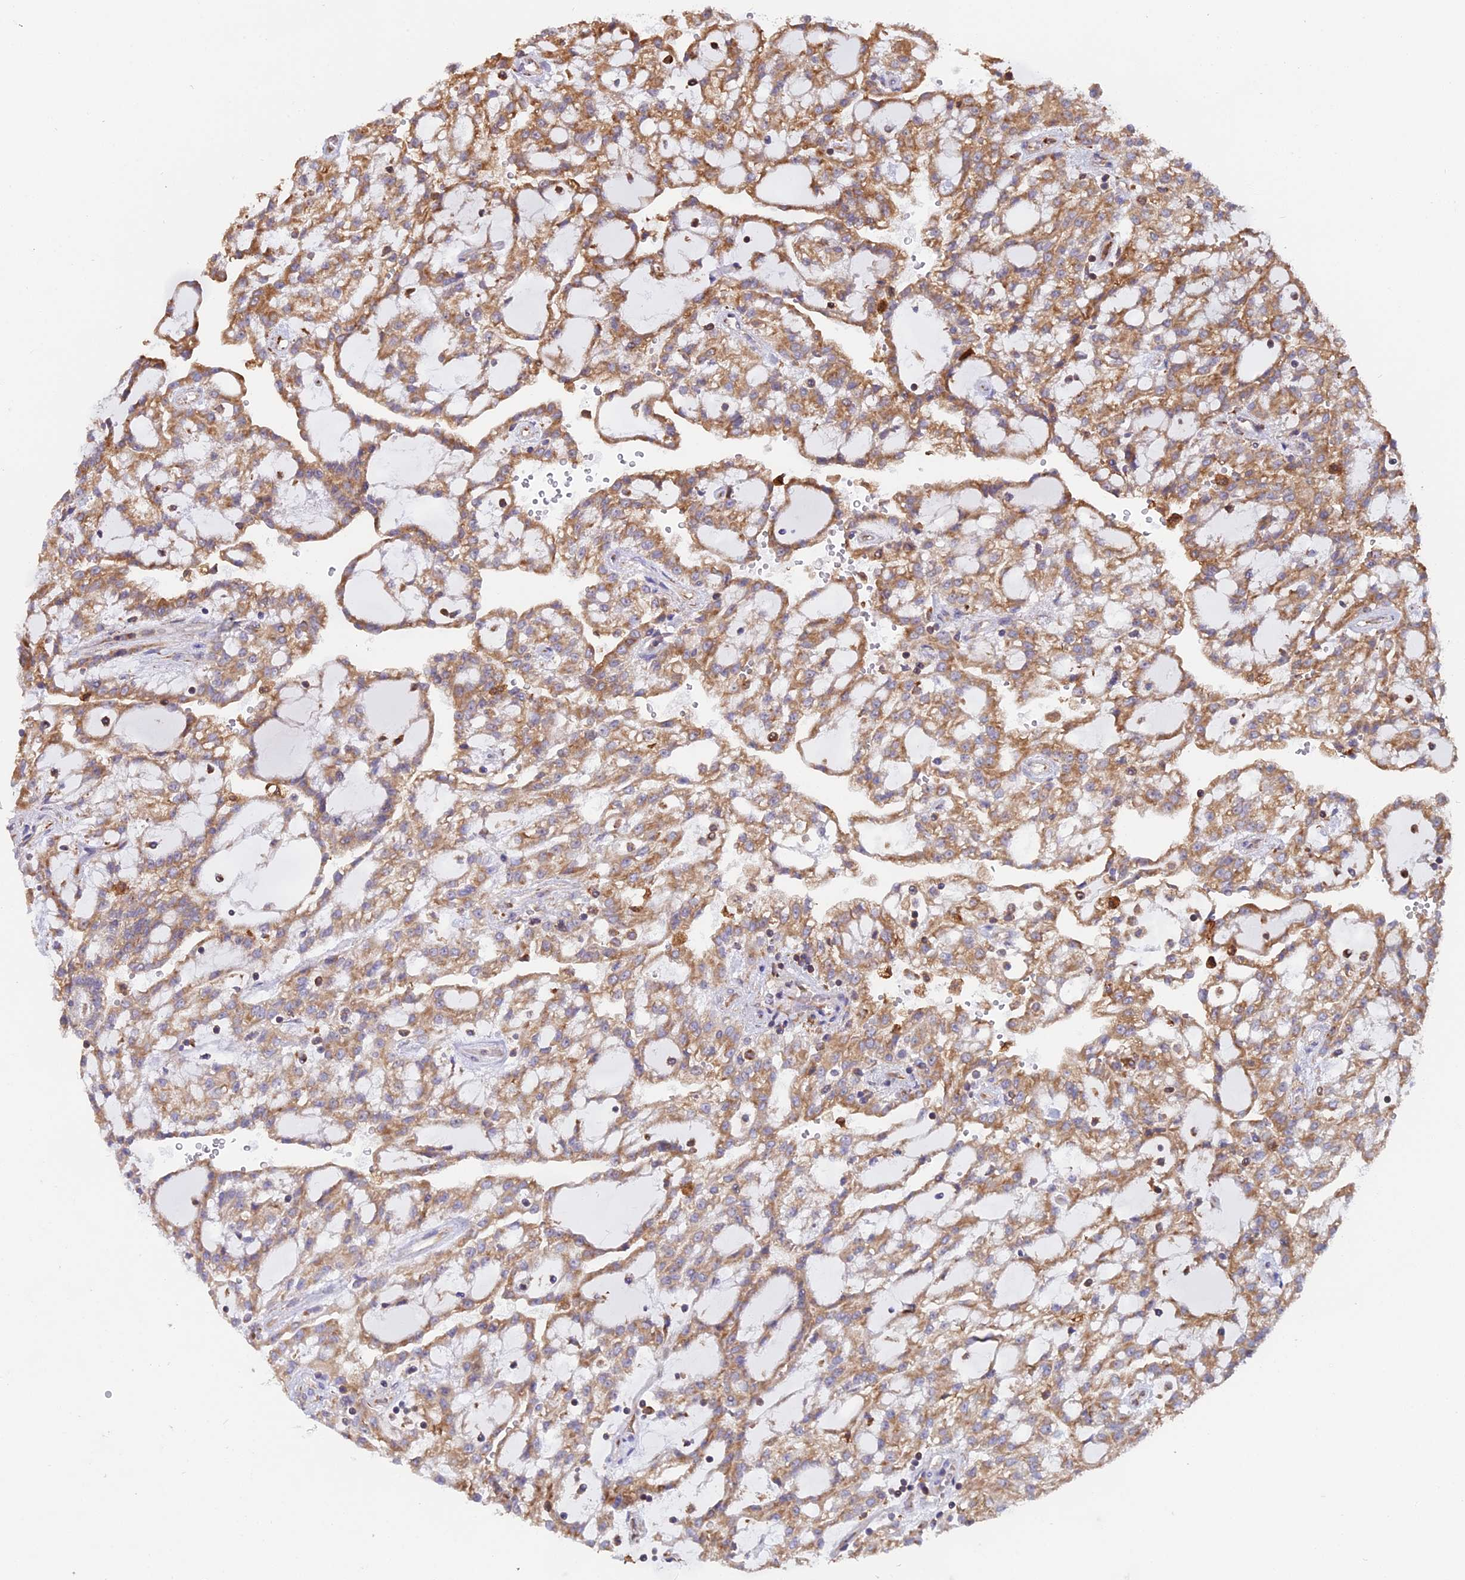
{"staining": {"intensity": "moderate", "quantity": ">75%", "location": "cytoplasmic/membranous"}, "tissue": "renal cancer", "cell_type": "Tumor cells", "image_type": "cancer", "snomed": [{"axis": "morphology", "description": "Adenocarcinoma, NOS"}, {"axis": "topography", "description": "Kidney"}], "caption": "High-magnification brightfield microscopy of renal adenocarcinoma stained with DAB (3,3'-diaminobenzidine) (brown) and counterstained with hematoxylin (blue). tumor cells exhibit moderate cytoplasmic/membranous staining is present in about>75% of cells. The protein of interest is shown in brown color, while the nuclei are stained blue.", "gene": "RPL26", "patient": {"sex": "male", "age": 63}}